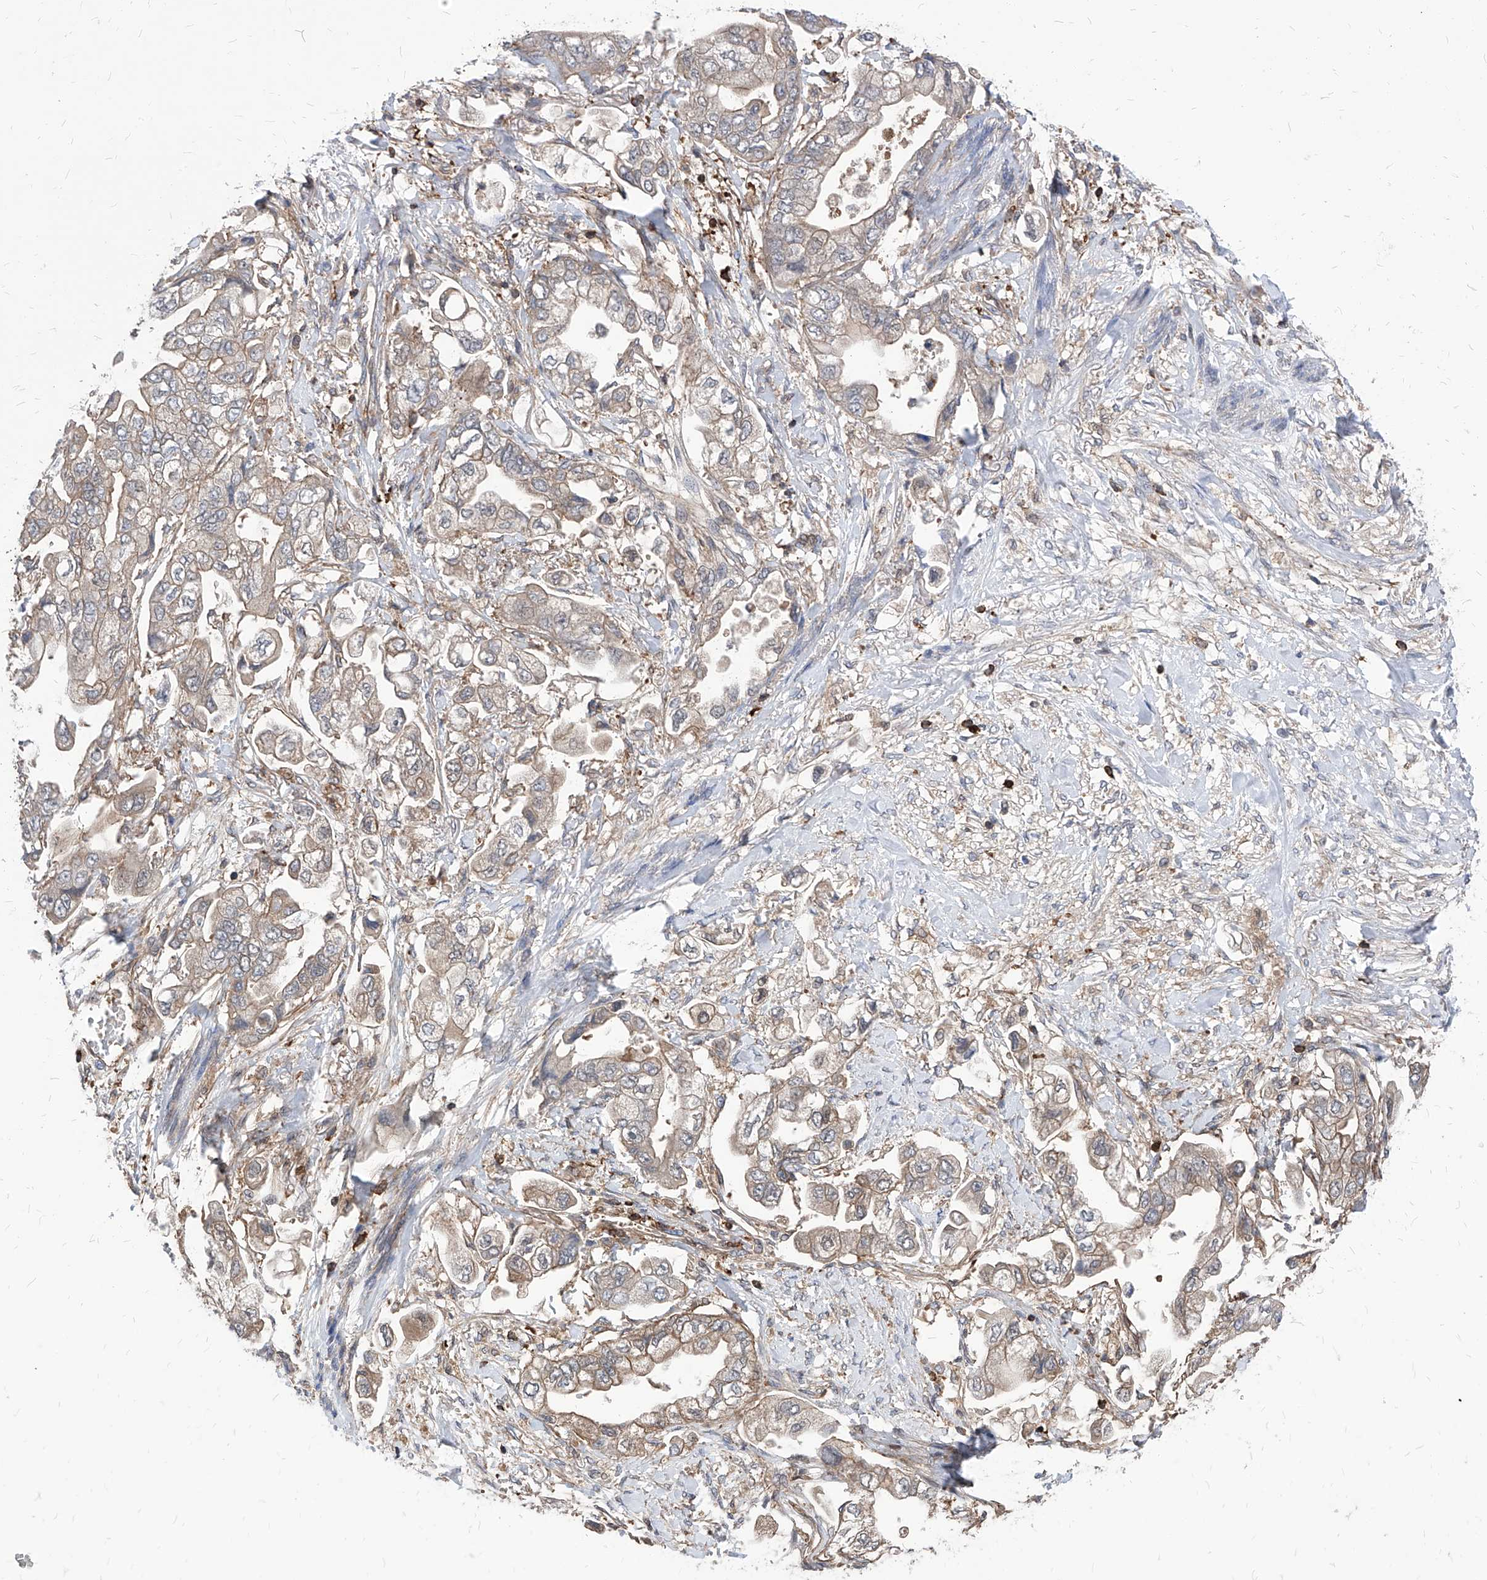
{"staining": {"intensity": "weak", "quantity": "<25%", "location": "cytoplasmic/membranous"}, "tissue": "stomach cancer", "cell_type": "Tumor cells", "image_type": "cancer", "snomed": [{"axis": "morphology", "description": "Adenocarcinoma, NOS"}, {"axis": "topography", "description": "Stomach"}], "caption": "DAB immunohistochemical staining of human stomach adenocarcinoma shows no significant expression in tumor cells. (DAB (3,3'-diaminobenzidine) immunohistochemistry with hematoxylin counter stain).", "gene": "ABRACL", "patient": {"sex": "male", "age": 62}}